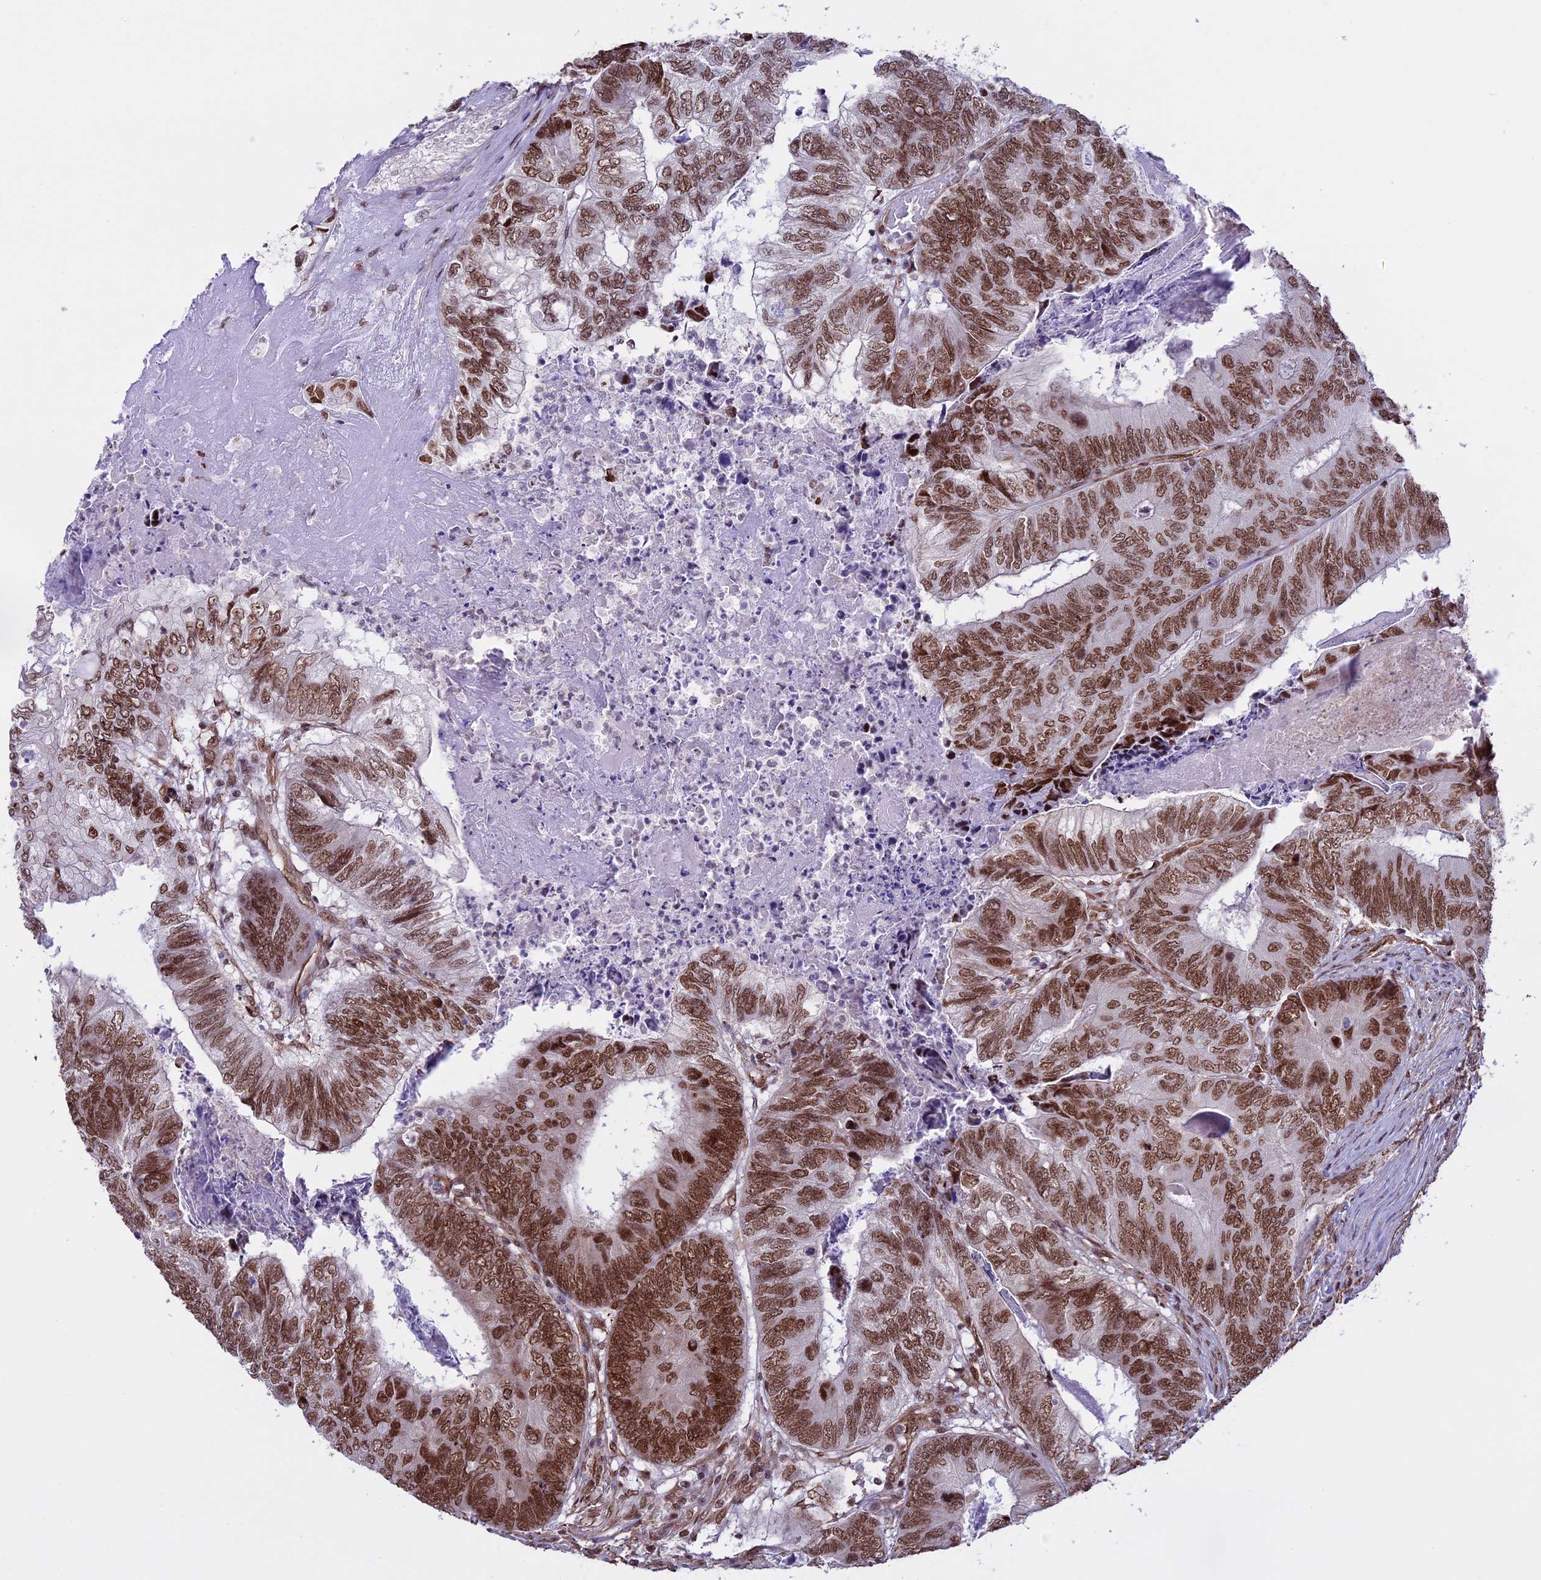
{"staining": {"intensity": "strong", "quantity": ">75%", "location": "nuclear"}, "tissue": "colorectal cancer", "cell_type": "Tumor cells", "image_type": "cancer", "snomed": [{"axis": "morphology", "description": "Adenocarcinoma, NOS"}, {"axis": "topography", "description": "Colon"}], "caption": "Tumor cells display strong nuclear positivity in about >75% of cells in colorectal adenocarcinoma.", "gene": "MPHOSPH8", "patient": {"sex": "female", "age": 67}}